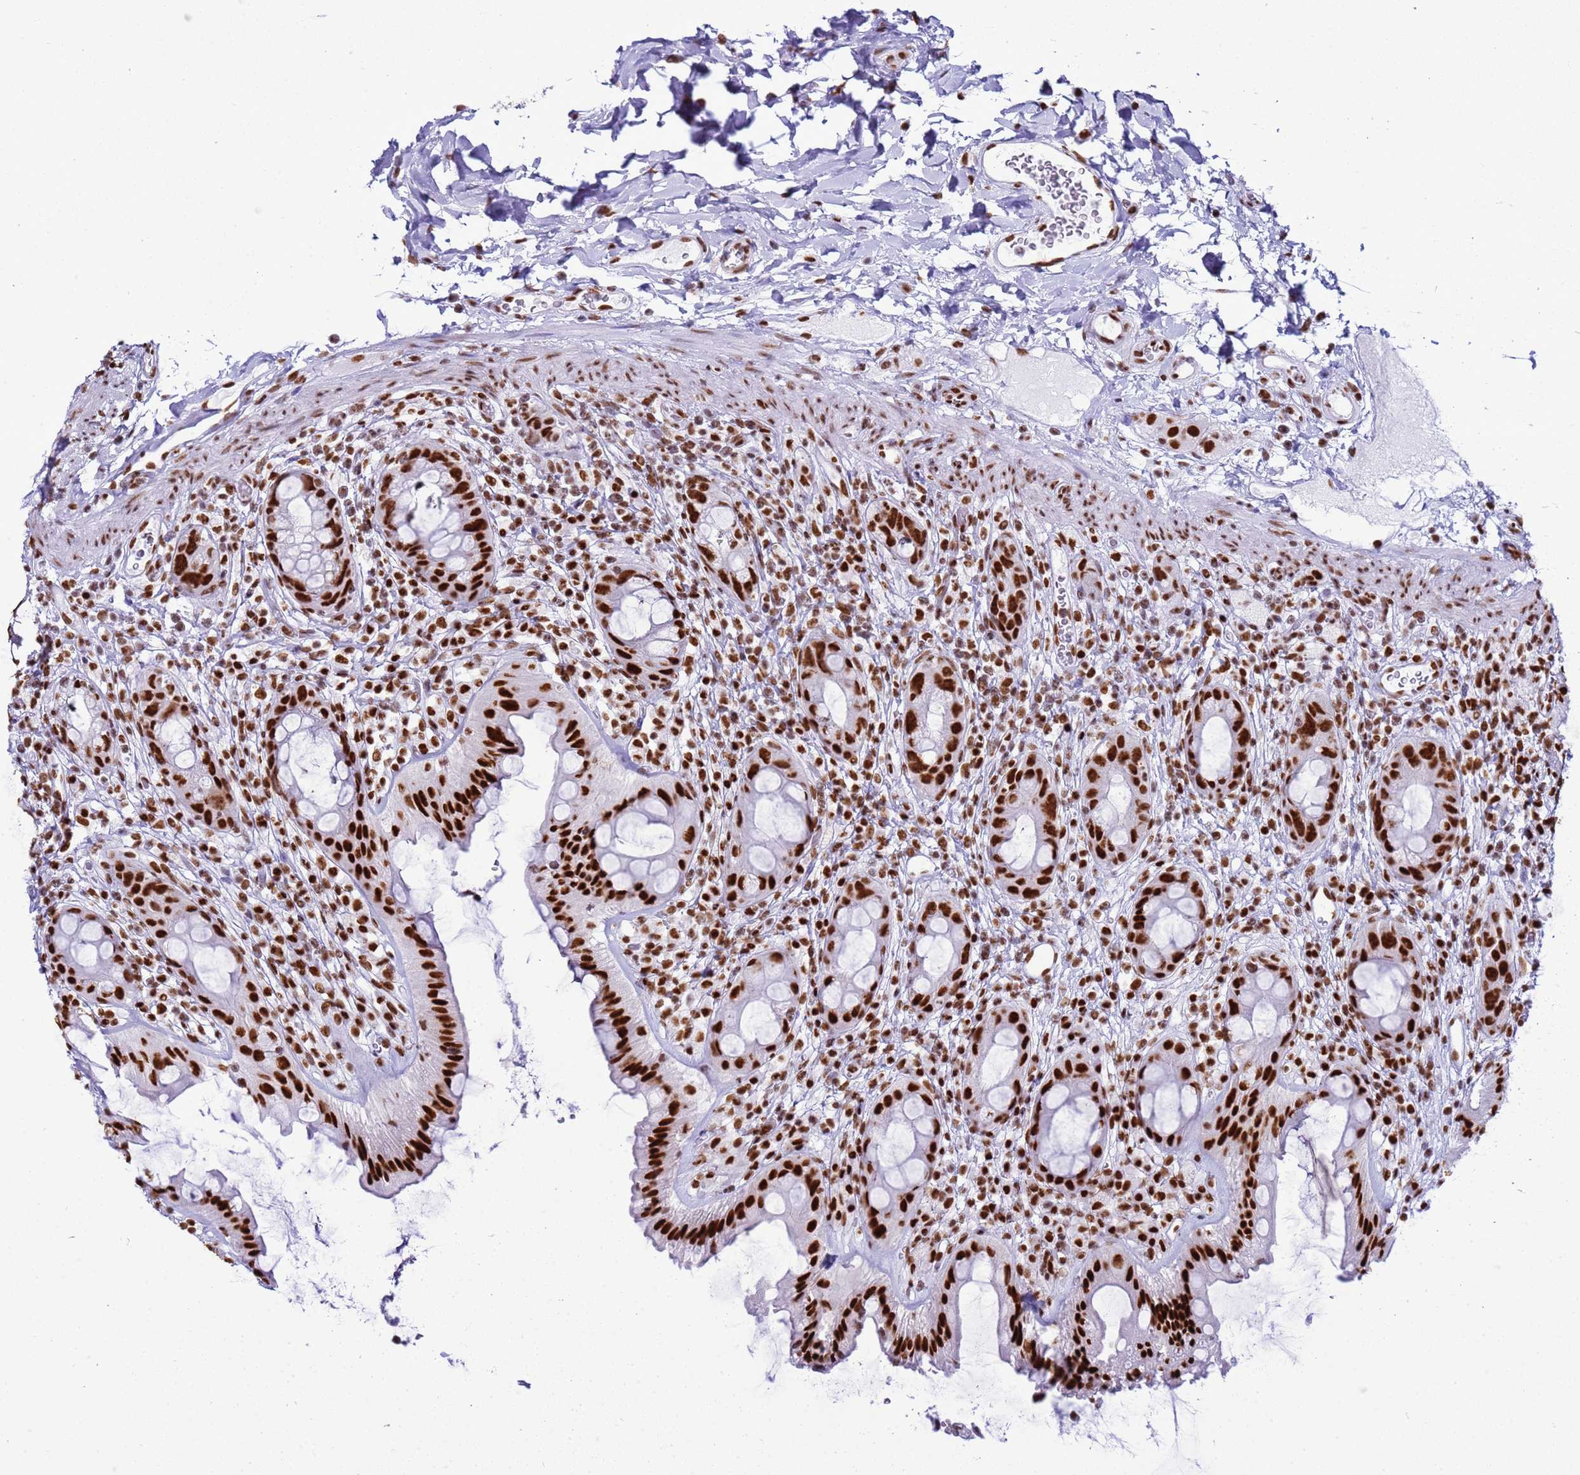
{"staining": {"intensity": "strong", "quantity": ">75%", "location": "nuclear"}, "tissue": "rectum", "cell_type": "Glandular cells", "image_type": "normal", "snomed": [{"axis": "morphology", "description": "Normal tissue, NOS"}, {"axis": "topography", "description": "Rectum"}], "caption": "Immunohistochemical staining of unremarkable human rectum shows high levels of strong nuclear staining in about >75% of glandular cells. (IHC, brightfield microscopy, high magnification).", "gene": "RALY", "patient": {"sex": "female", "age": 57}}